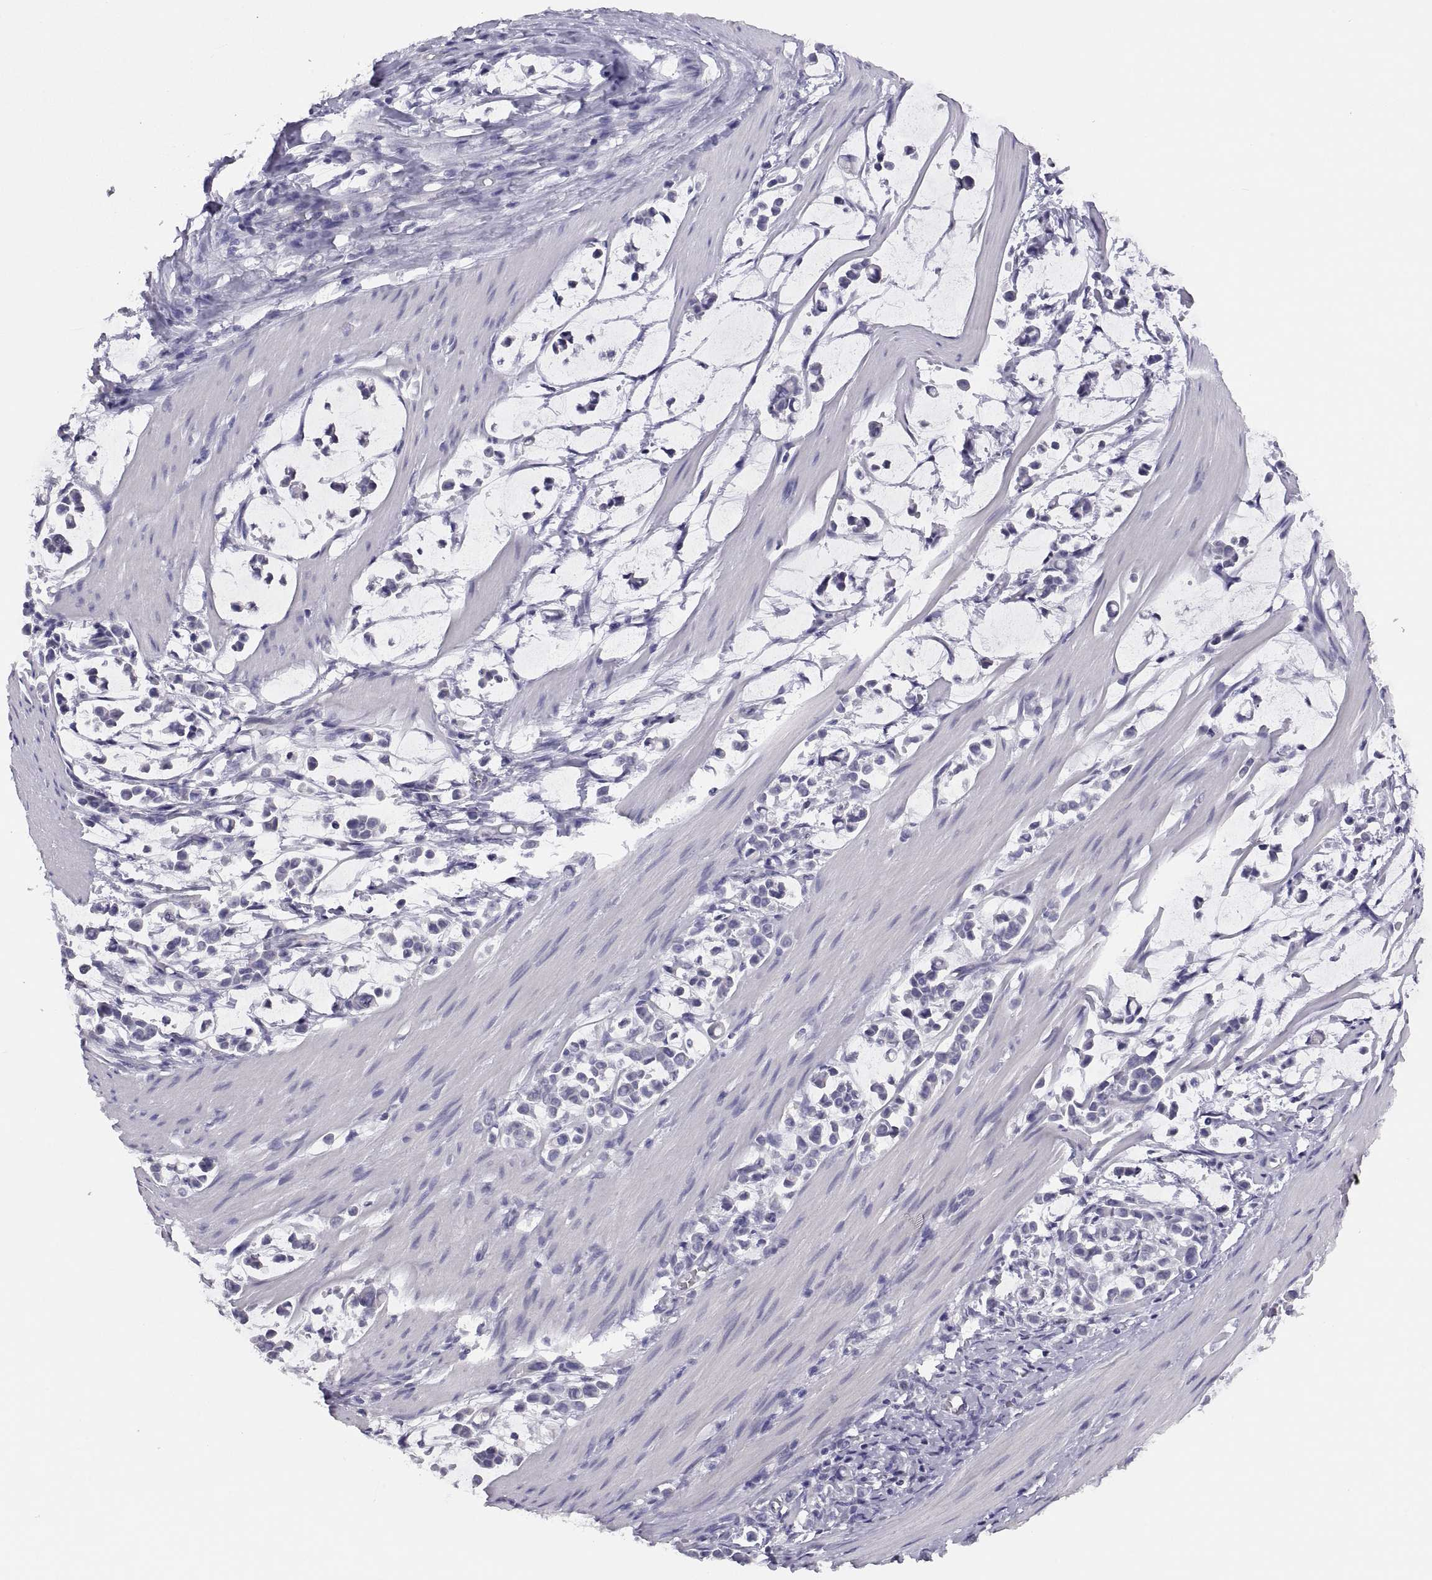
{"staining": {"intensity": "negative", "quantity": "none", "location": "none"}, "tissue": "stomach cancer", "cell_type": "Tumor cells", "image_type": "cancer", "snomed": [{"axis": "morphology", "description": "Adenocarcinoma, NOS"}, {"axis": "topography", "description": "Stomach"}], "caption": "A high-resolution histopathology image shows immunohistochemistry (IHC) staining of adenocarcinoma (stomach), which shows no significant positivity in tumor cells.", "gene": "STRC", "patient": {"sex": "male", "age": 82}}